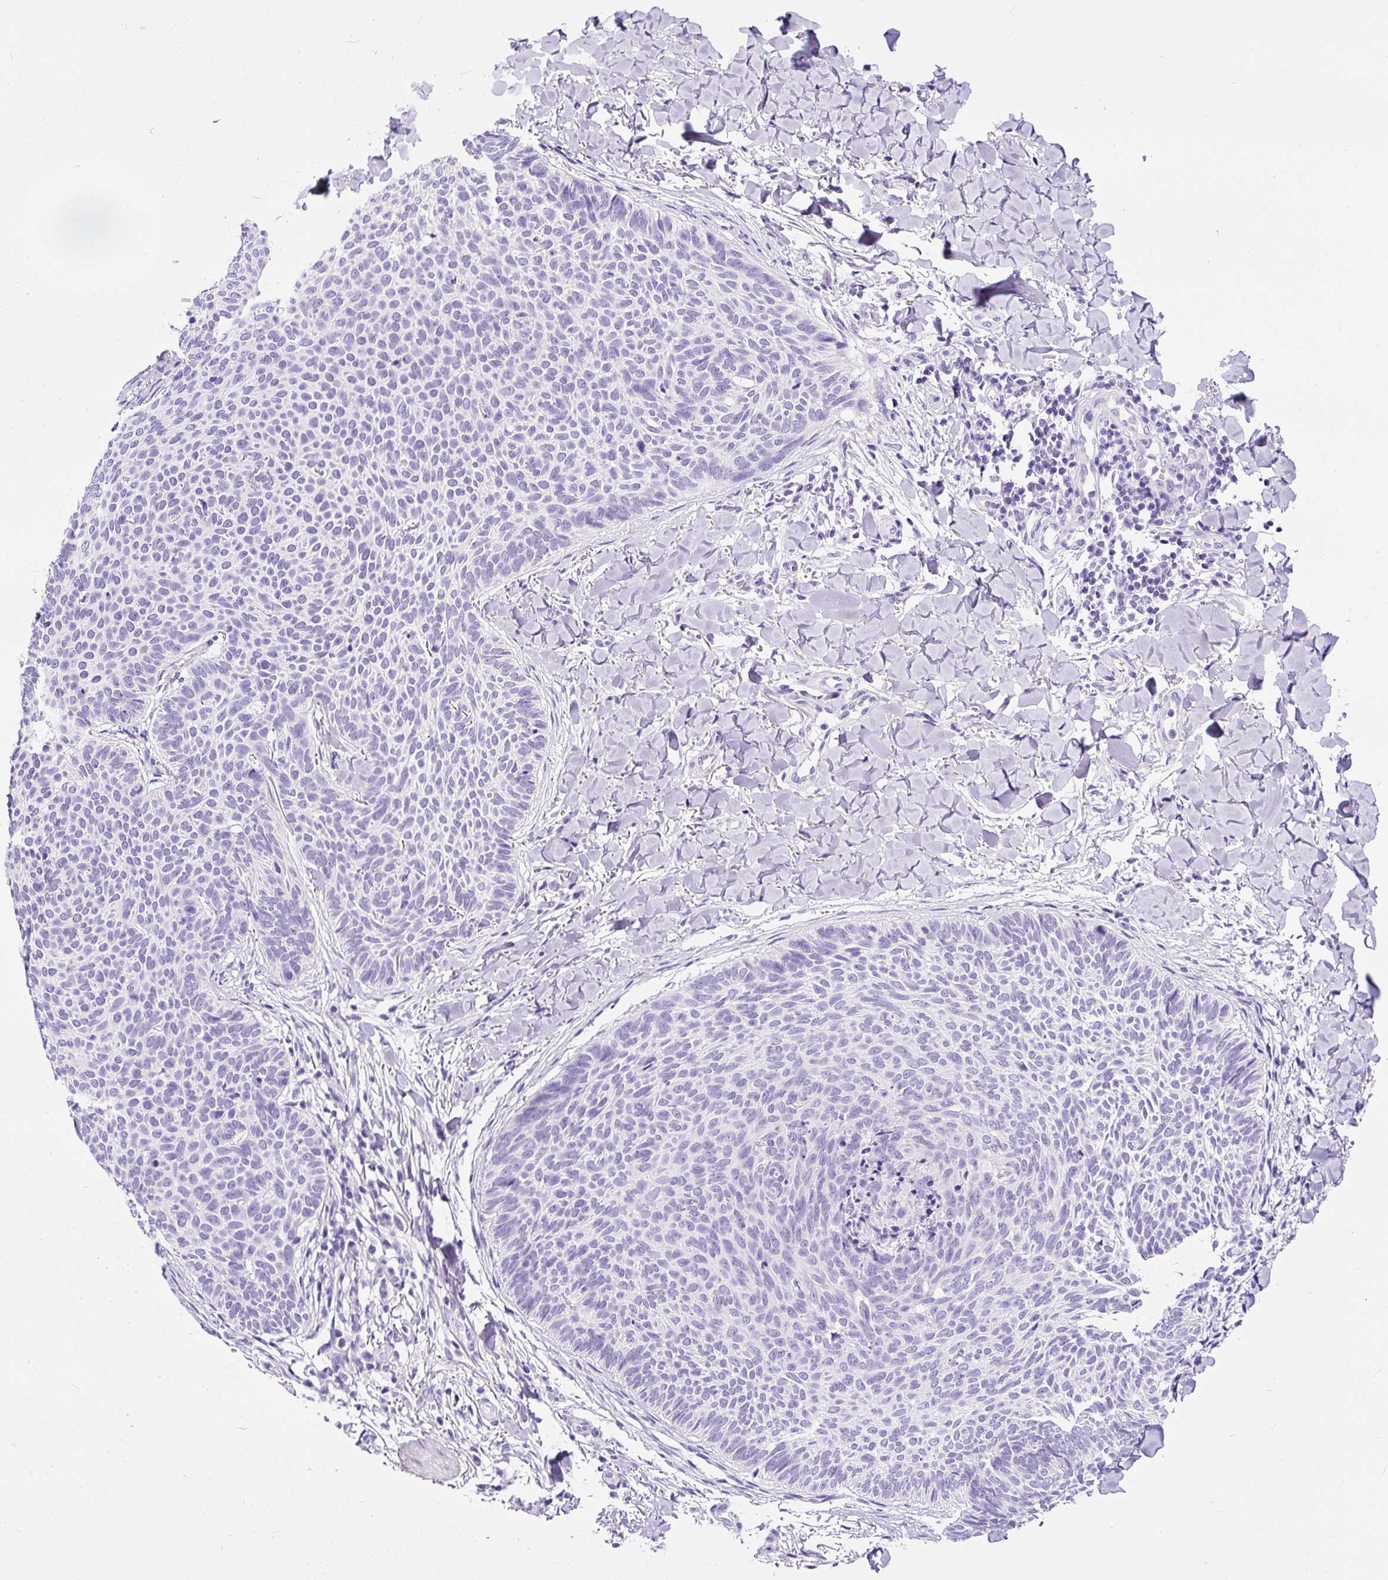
{"staining": {"intensity": "negative", "quantity": "none", "location": "none"}, "tissue": "skin cancer", "cell_type": "Tumor cells", "image_type": "cancer", "snomed": [{"axis": "morphology", "description": "Normal tissue, NOS"}, {"axis": "morphology", "description": "Basal cell carcinoma"}, {"axis": "topography", "description": "Skin"}], "caption": "This is a photomicrograph of IHC staining of skin basal cell carcinoma, which shows no staining in tumor cells. The staining was performed using DAB (3,3'-diaminobenzidine) to visualize the protein expression in brown, while the nuclei were stained in blue with hematoxylin (Magnification: 20x).", "gene": "STOX2", "patient": {"sex": "male", "age": 50}}